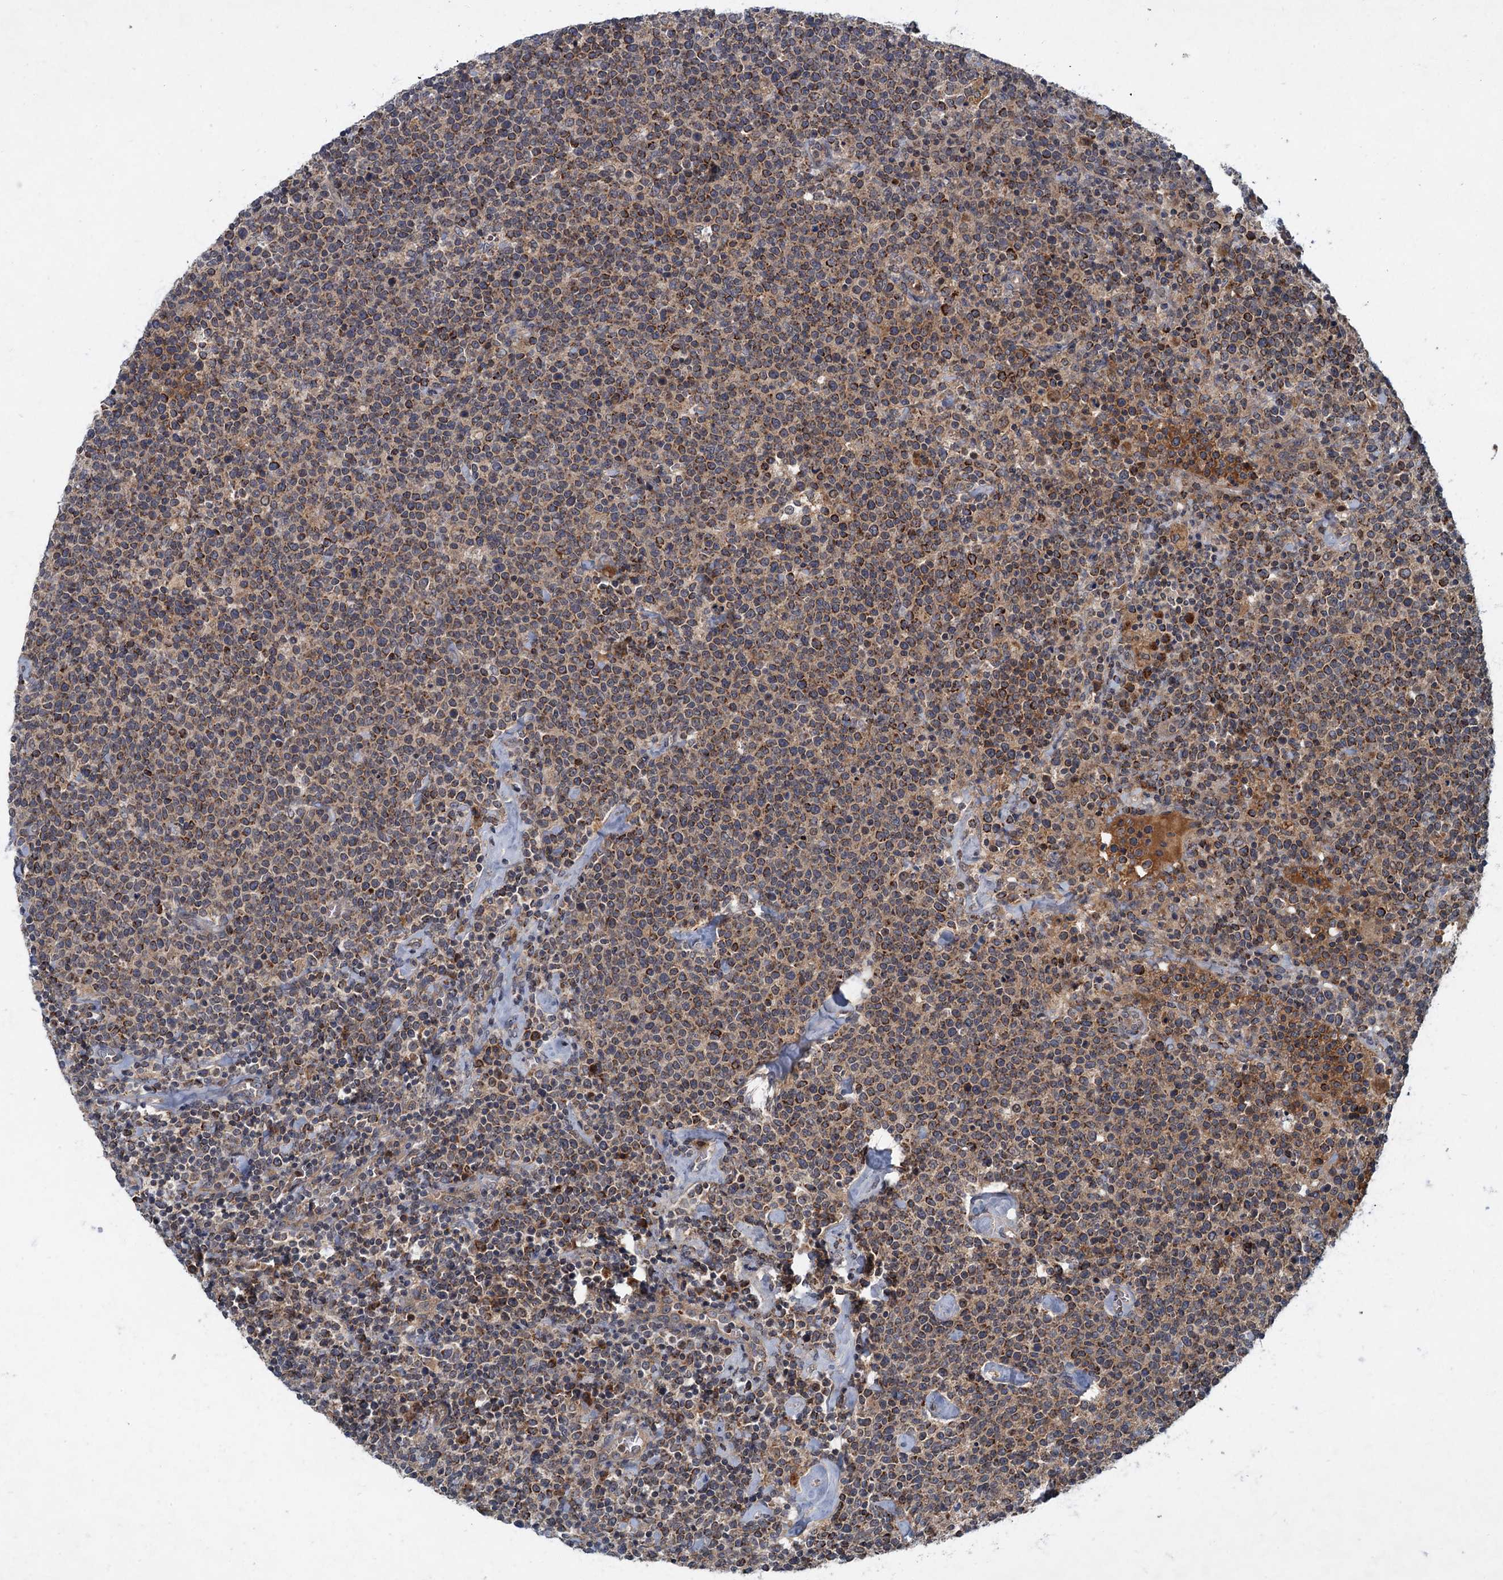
{"staining": {"intensity": "weak", "quantity": "25%-75%", "location": "cytoplasmic/membranous"}, "tissue": "lymphoma", "cell_type": "Tumor cells", "image_type": "cancer", "snomed": [{"axis": "morphology", "description": "Malignant lymphoma, non-Hodgkin's type, High grade"}, {"axis": "topography", "description": "Lymph node"}], "caption": "Immunohistochemistry (IHC) photomicrograph of human high-grade malignant lymphoma, non-Hodgkin's type stained for a protein (brown), which reveals low levels of weak cytoplasmic/membranous positivity in approximately 25%-75% of tumor cells.", "gene": "SLC11A2", "patient": {"sex": "male", "age": 61}}